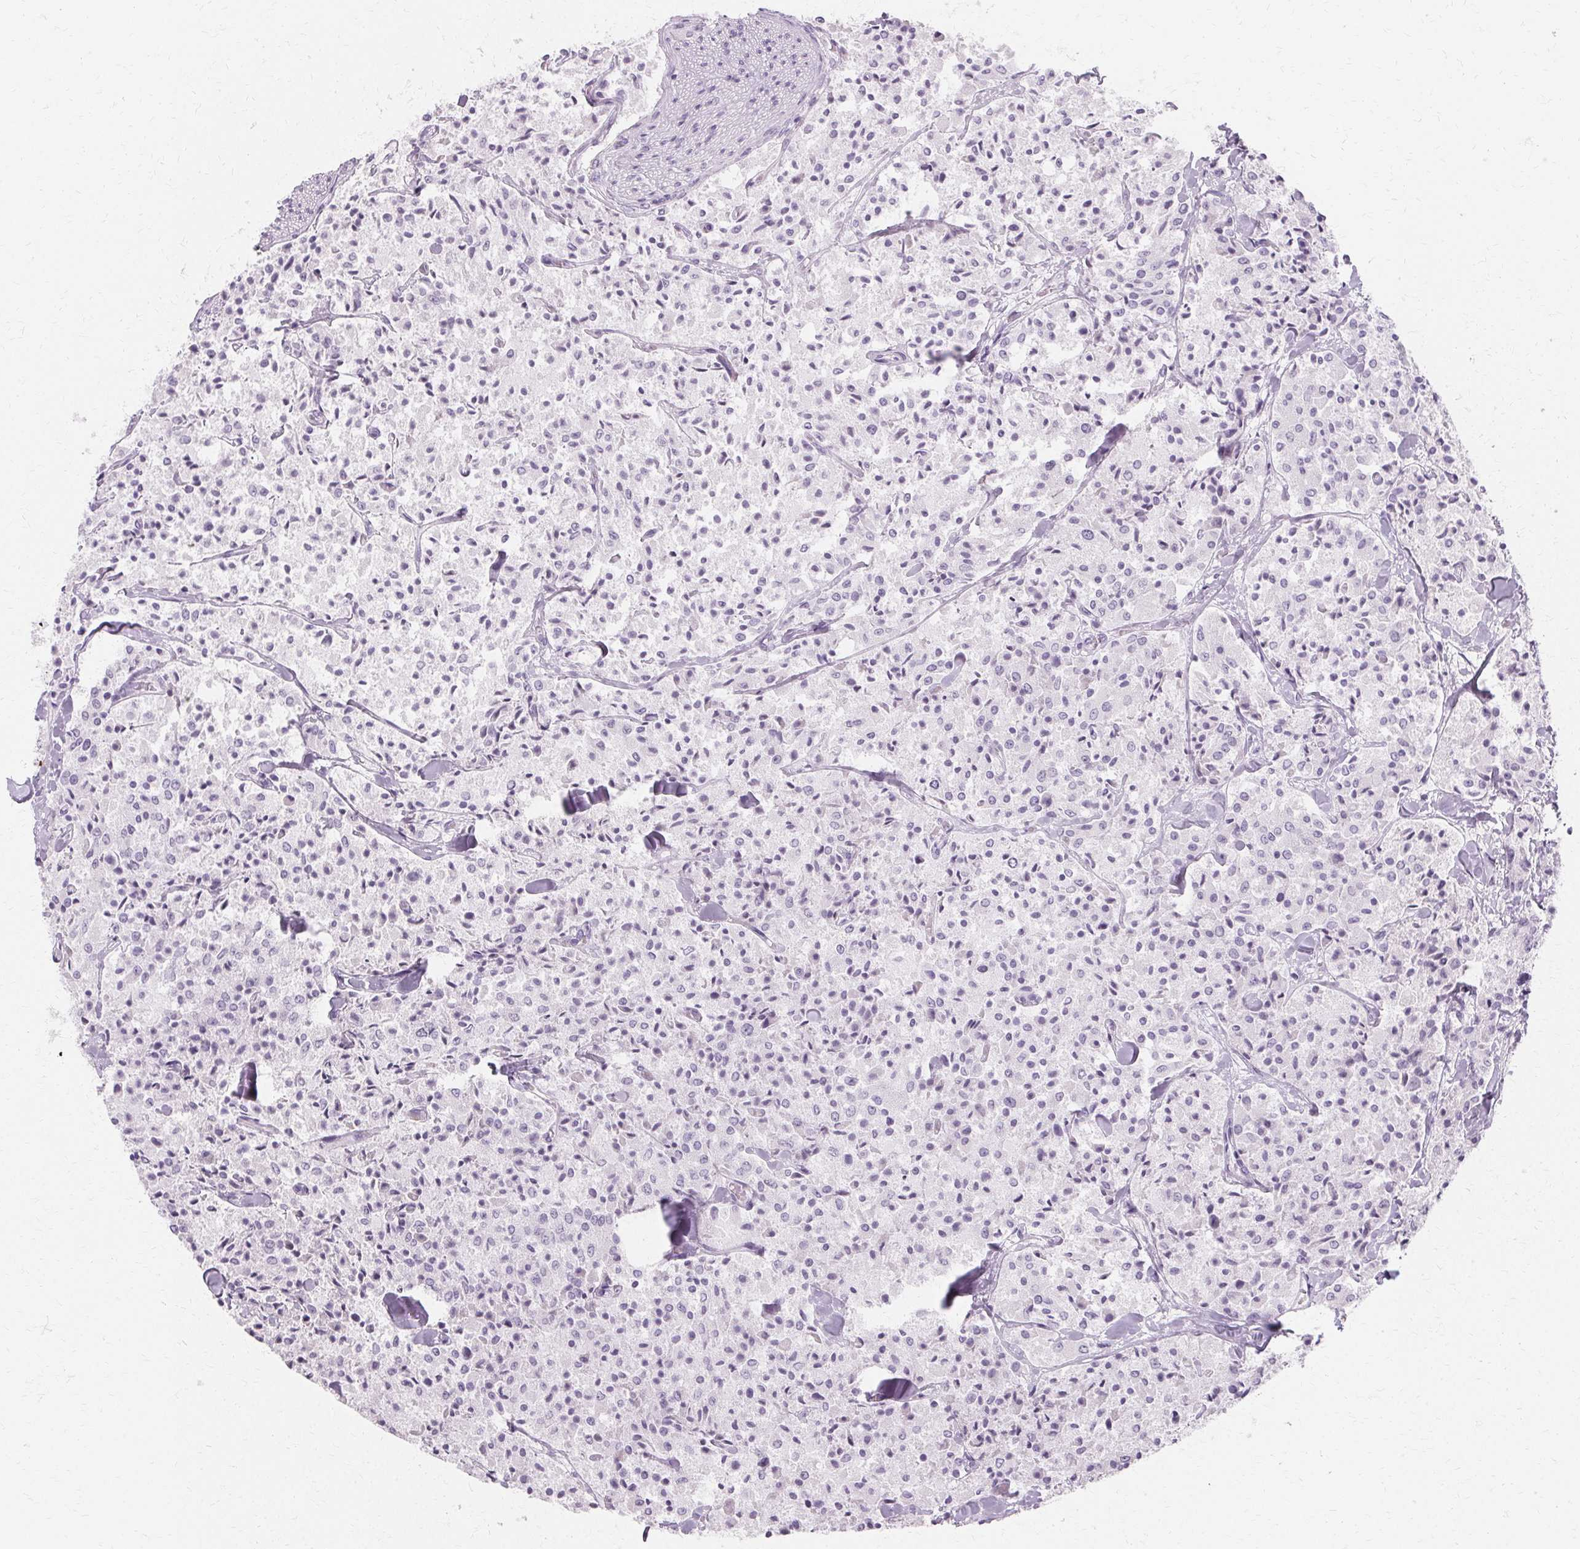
{"staining": {"intensity": "negative", "quantity": "none", "location": "none"}, "tissue": "carcinoid", "cell_type": "Tumor cells", "image_type": "cancer", "snomed": [{"axis": "morphology", "description": "Carcinoid, malignant, NOS"}, {"axis": "topography", "description": "Lung"}], "caption": "This is an IHC micrograph of carcinoid. There is no positivity in tumor cells.", "gene": "KRT6C", "patient": {"sex": "male", "age": 71}}